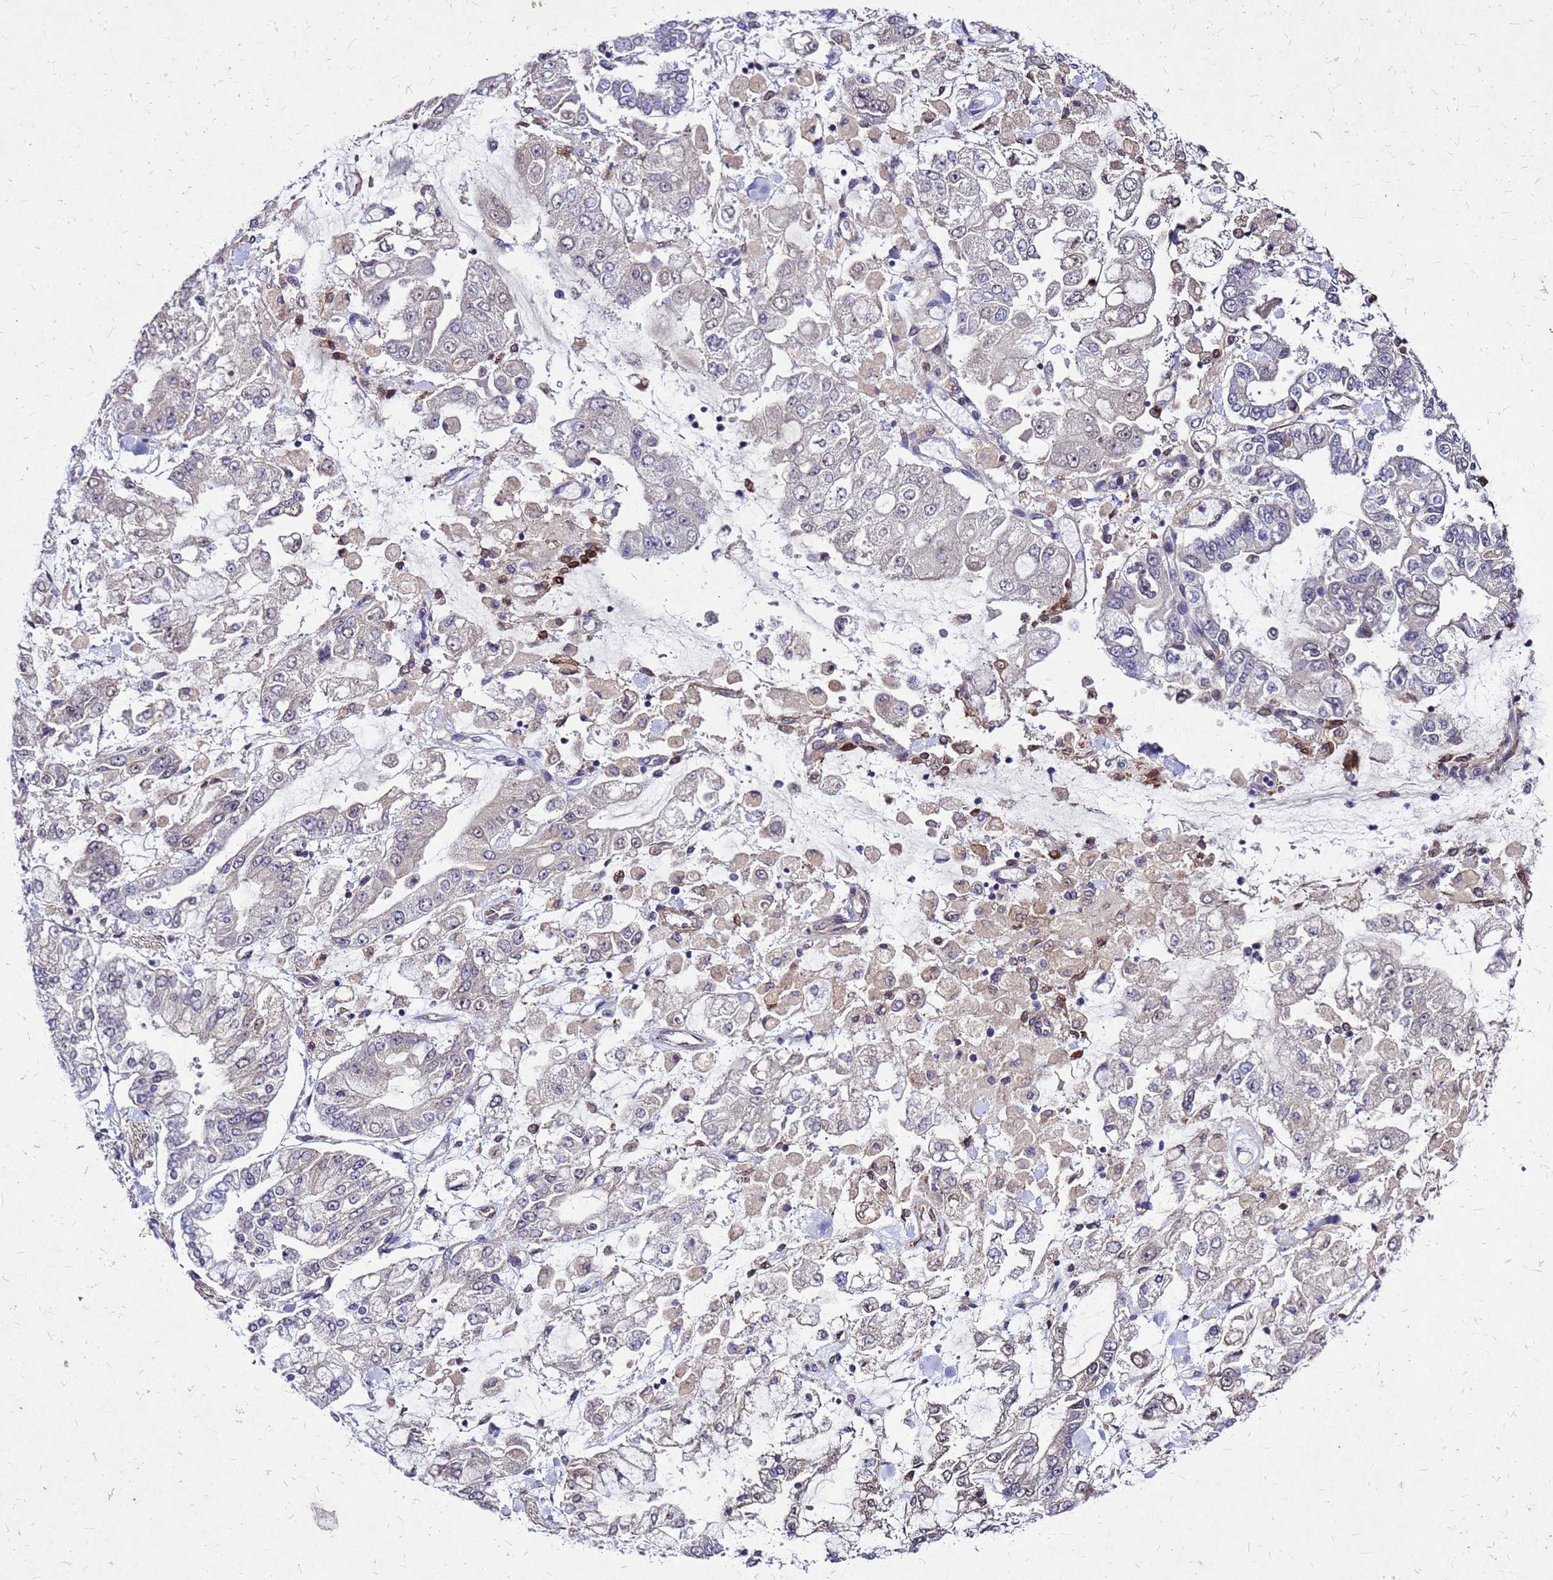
{"staining": {"intensity": "negative", "quantity": "none", "location": "none"}, "tissue": "stomach cancer", "cell_type": "Tumor cells", "image_type": "cancer", "snomed": [{"axis": "morphology", "description": "Normal tissue, NOS"}, {"axis": "morphology", "description": "Adenocarcinoma, NOS"}, {"axis": "topography", "description": "Stomach, upper"}, {"axis": "topography", "description": "Stomach"}], "caption": "This is an immunohistochemistry (IHC) photomicrograph of adenocarcinoma (stomach). There is no expression in tumor cells.", "gene": "DUSP23", "patient": {"sex": "male", "age": 76}}